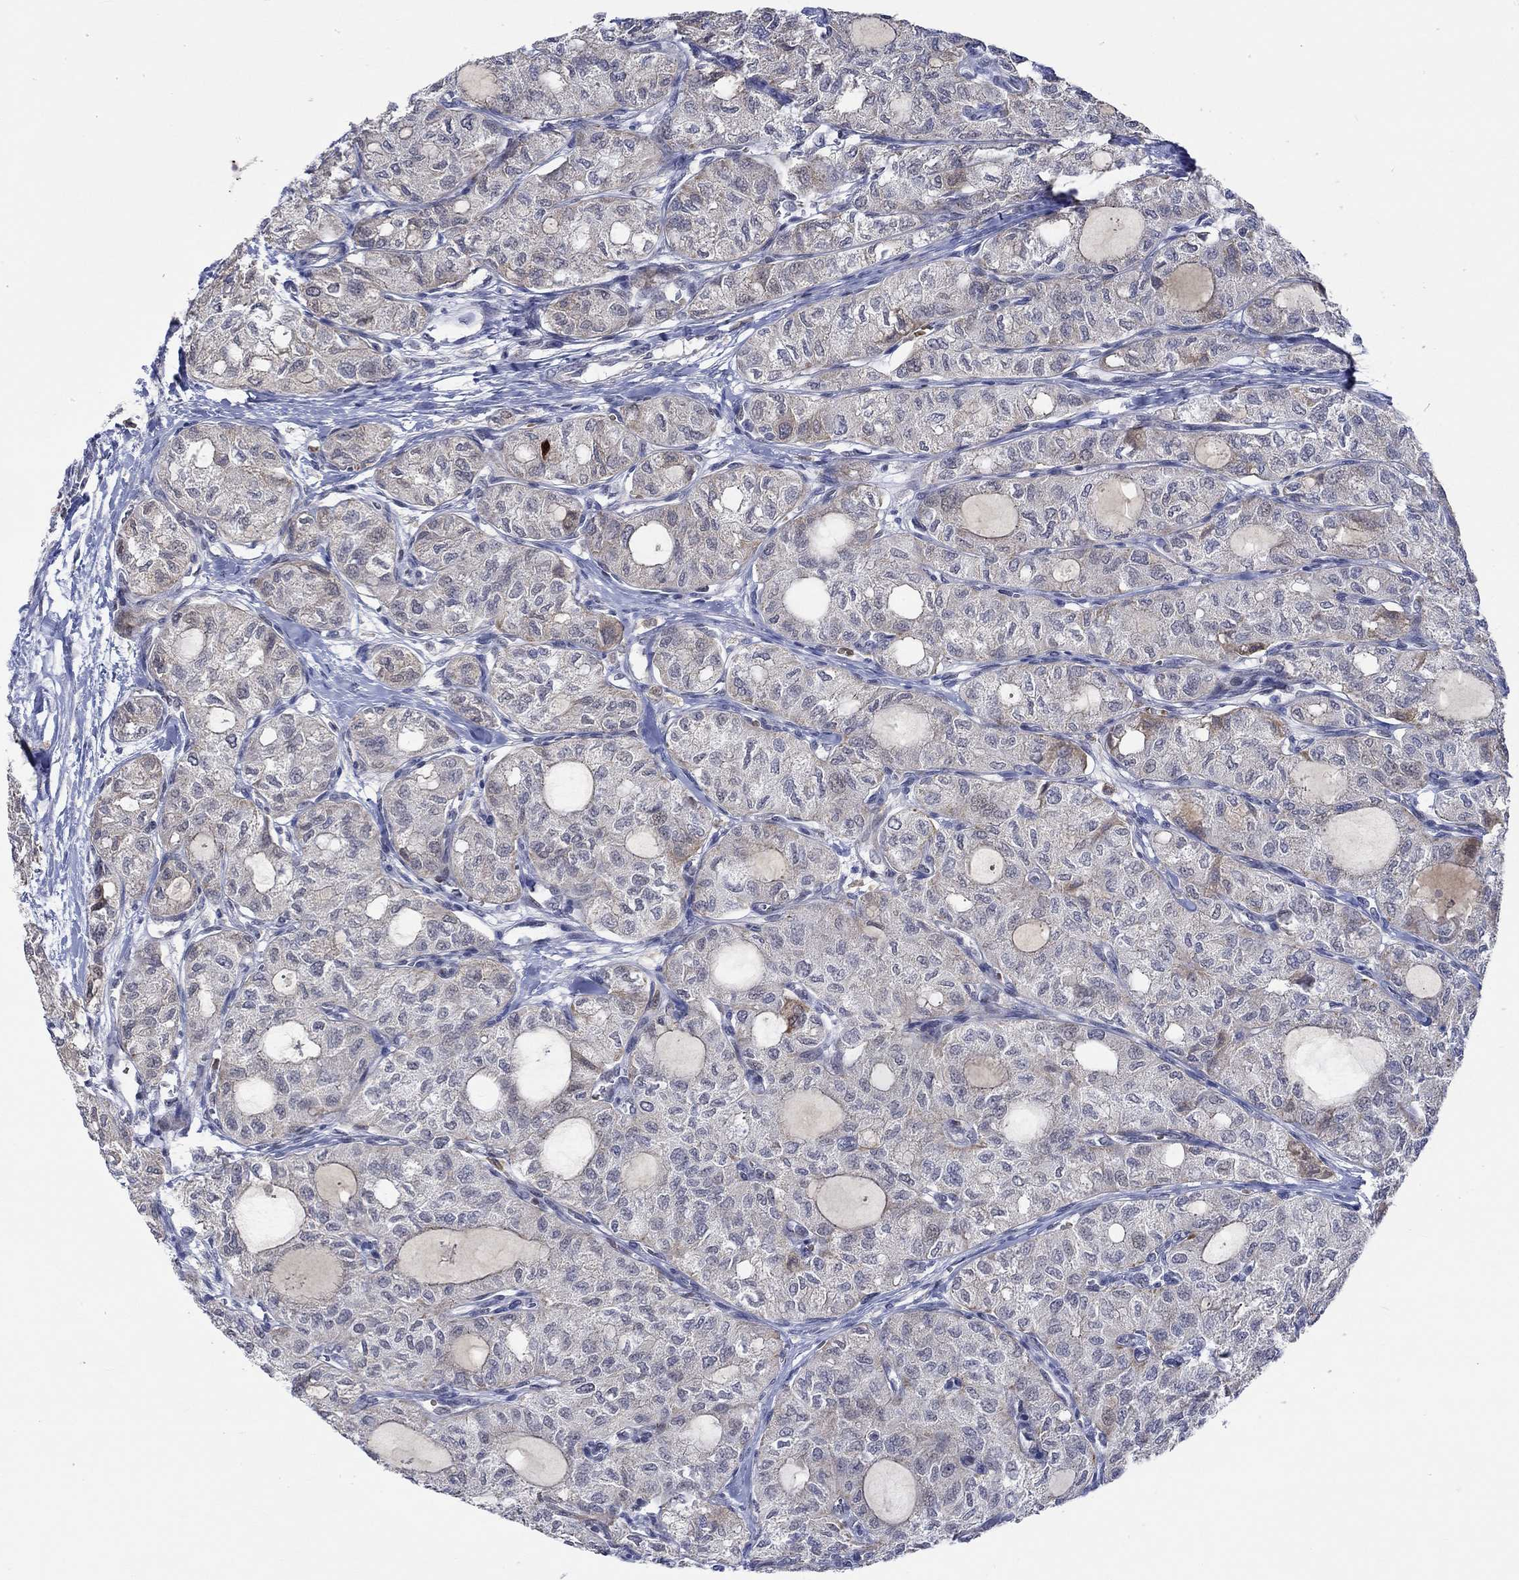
{"staining": {"intensity": "weak", "quantity": "<25%", "location": "cytoplasmic/membranous"}, "tissue": "thyroid cancer", "cell_type": "Tumor cells", "image_type": "cancer", "snomed": [{"axis": "morphology", "description": "Follicular adenoma carcinoma, NOS"}, {"axis": "topography", "description": "Thyroid gland"}], "caption": "The IHC photomicrograph has no significant expression in tumor cells of thyroid cancer (follicular adenoma carcinoma) tissue.", "gene": "WASF1", "patient": {"sex": "male", "age": 75}}